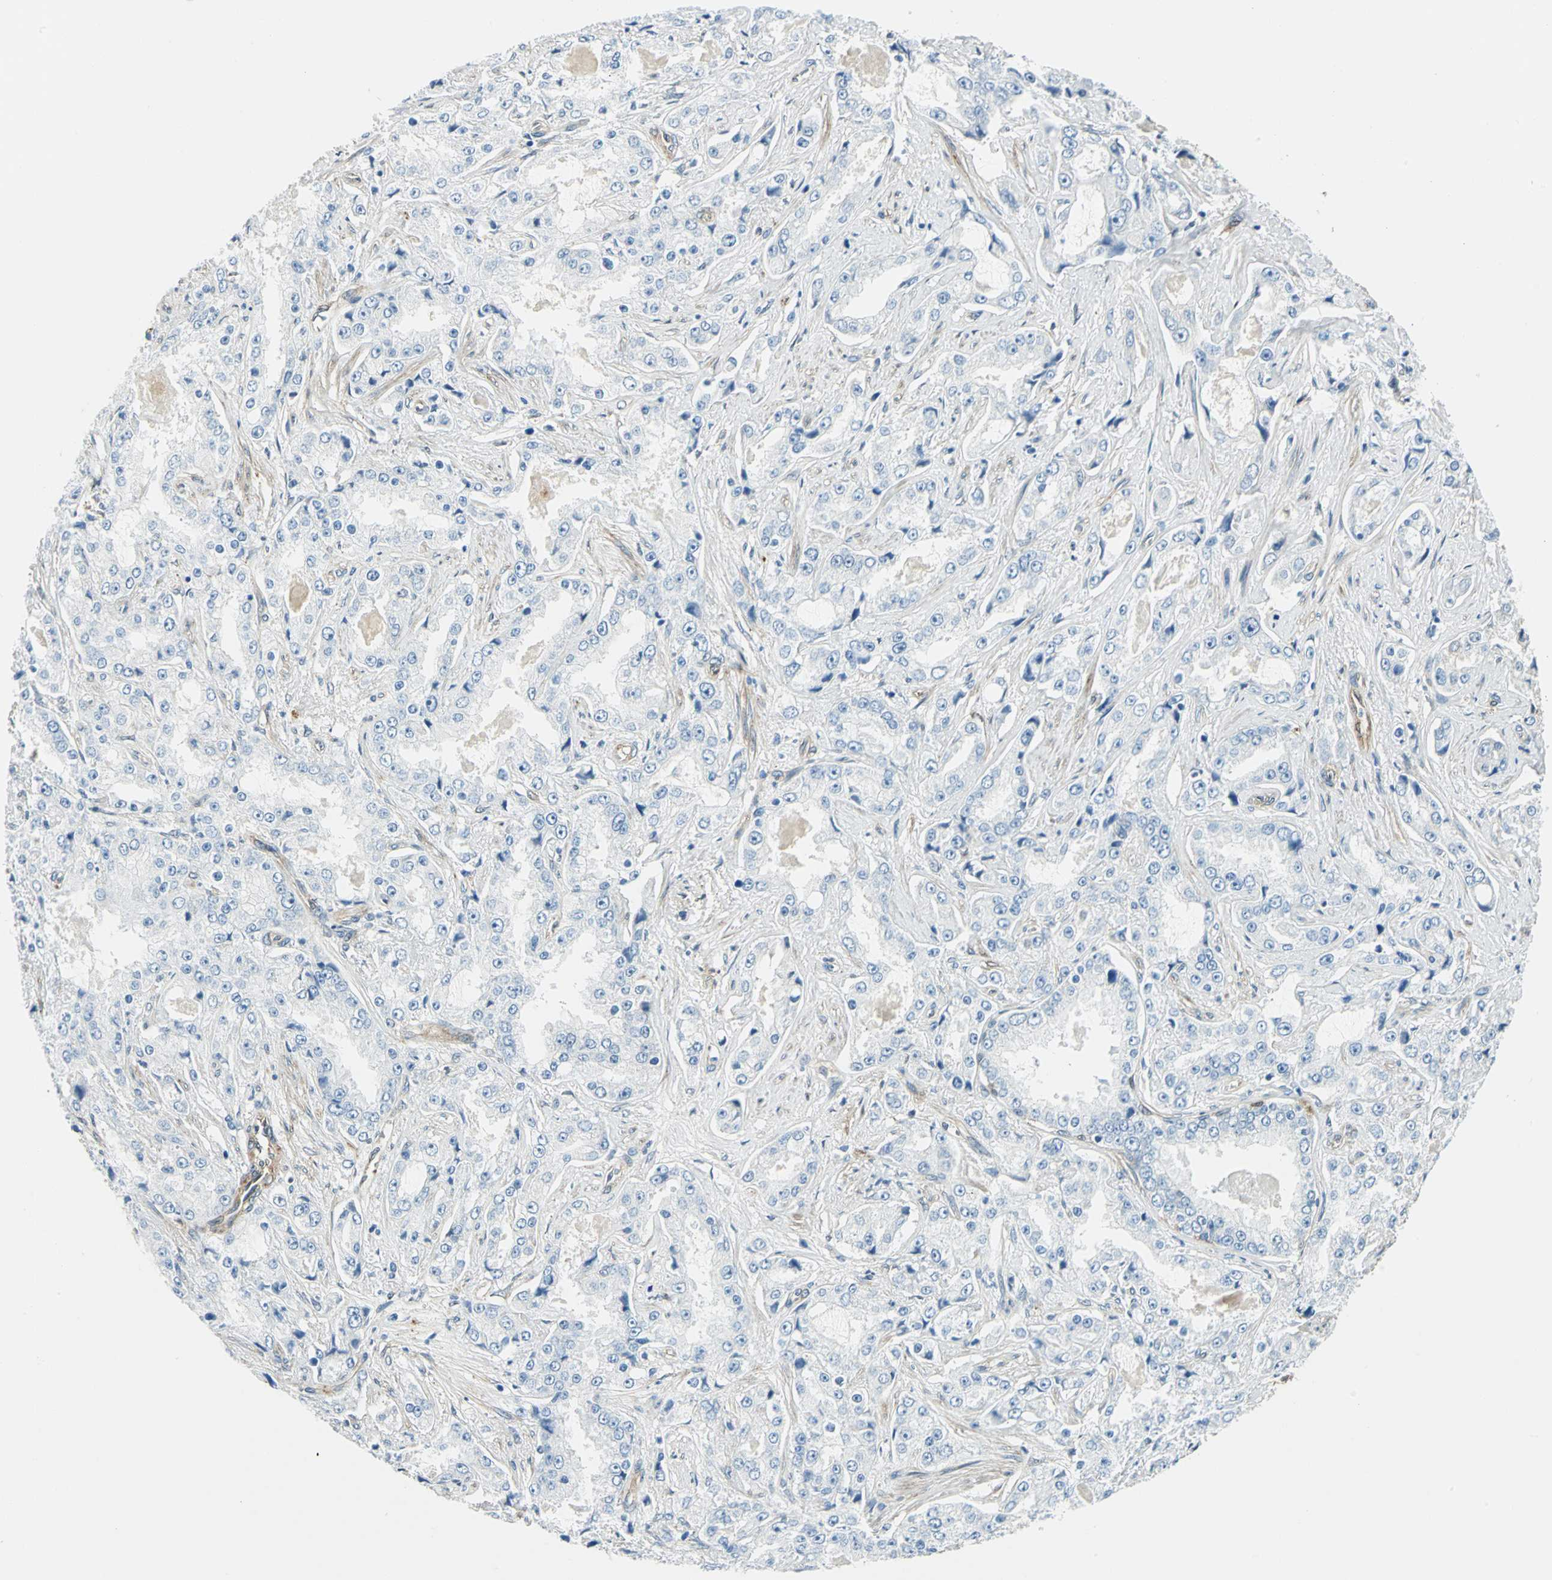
{"staining": {"intensity": "negative", "quantity": "none", "location": "none"}, "tissue": "prostate cancer", "cell_type": "Tumor cells", "image_type": "cancer", "snomed": [{"axis": "morphology", "description": "Adenocarcinoma, High grade"}, {"axis": "topography", "description": "Prostate"}], "caption": "Immunohistochemical staining of human prostate cancer (adenocarcinoma (high-grade)) displays no significant positivity in tumor cells.", "gene": "HSPB1", "patient": {"sex": "male", "age": 73}}